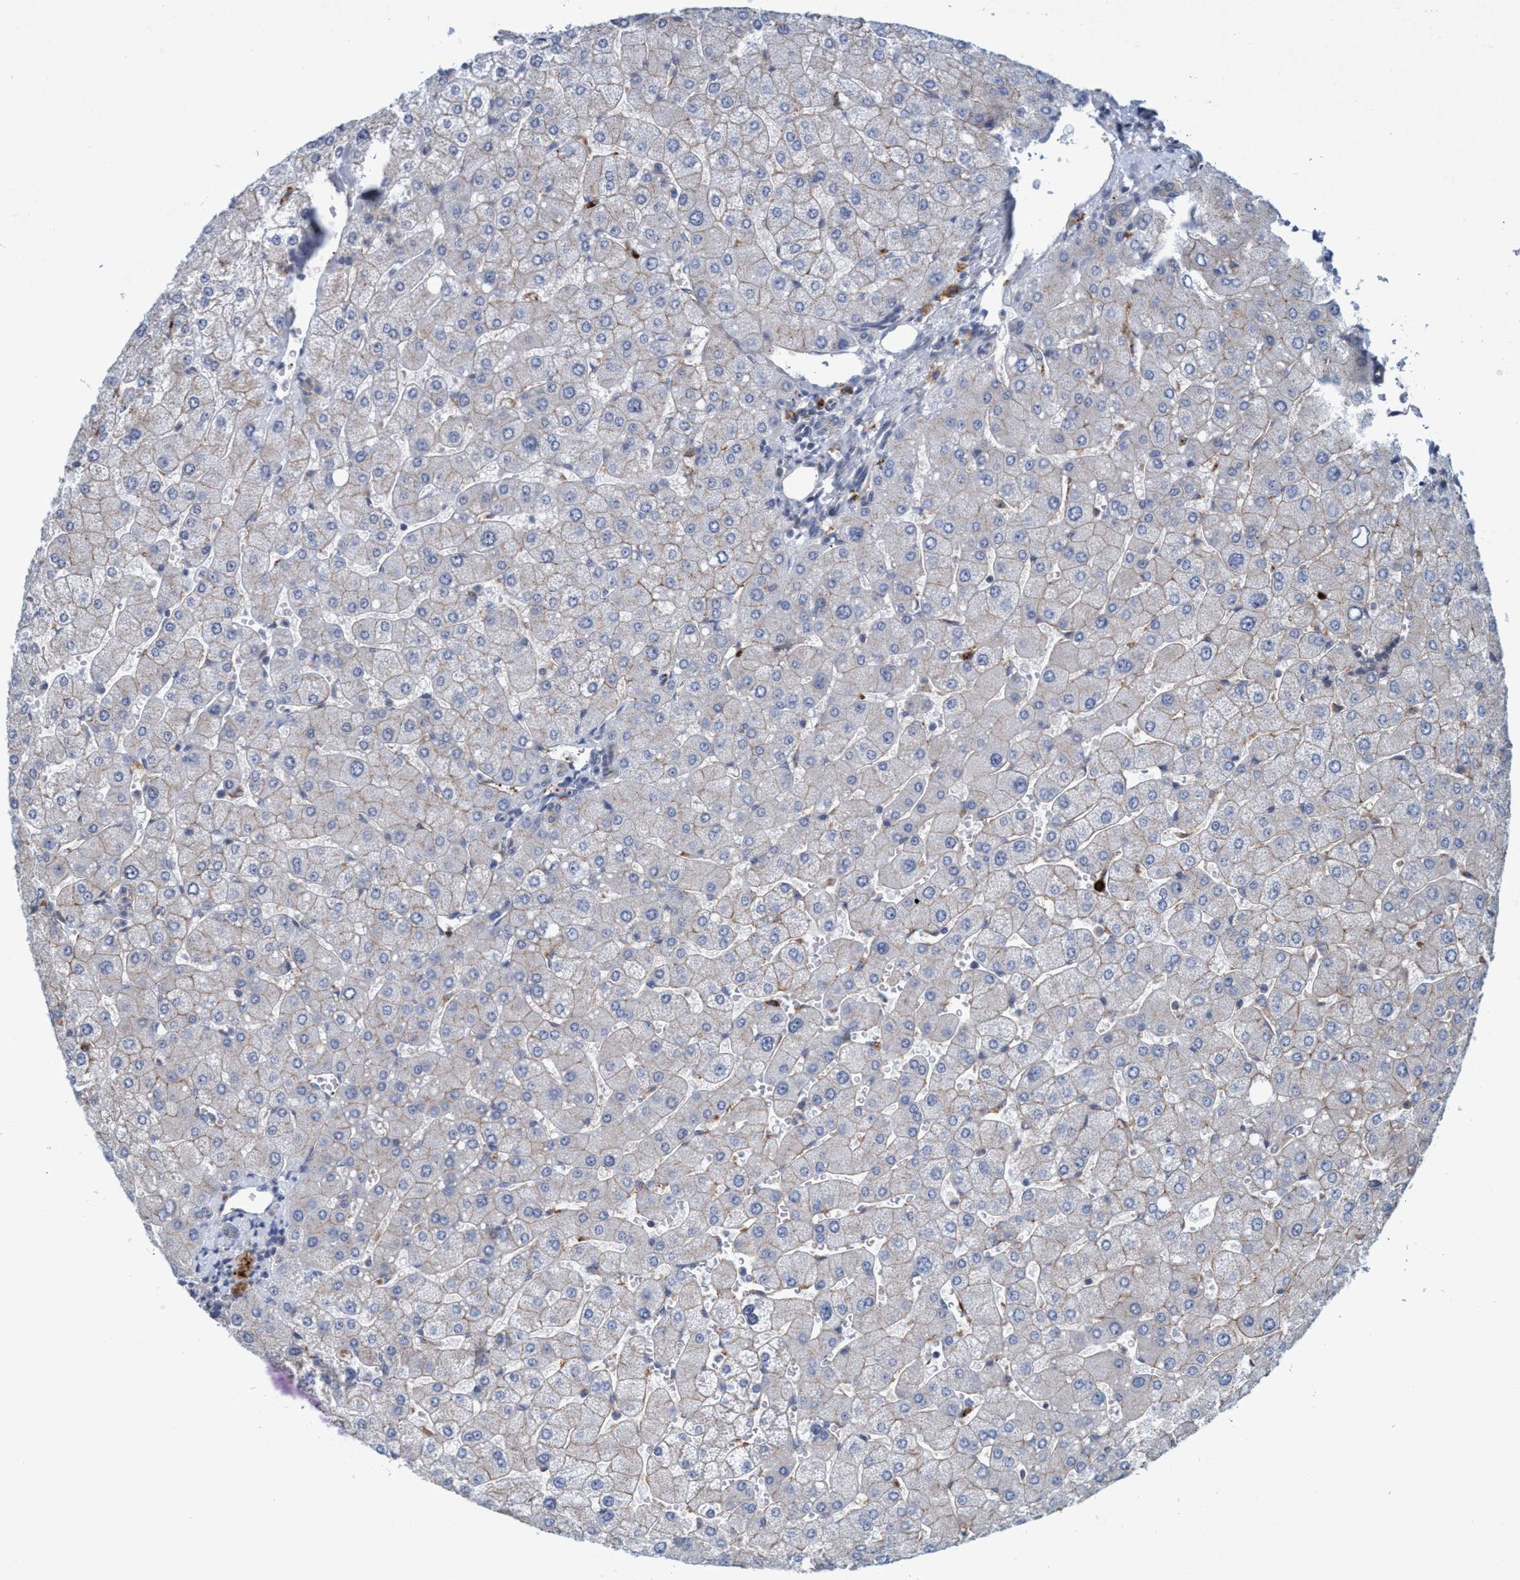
{"staining": {"intensity": "weak", "quantity": "<25%", "location": "cytoplasmic/membranous"}, "tissue": "liver", "cell_type": "Cholangiocytes", "image_type": "normal", "snomed": [{"axis": "morphology", "description": "Normal tissue, NOS"}, {"axis": "topography", "description": "Liver"}], "caption": "Protein analysis of benign liver demonstrates no significant positivity in cholangiocytes.", "gene": "TRIM65", "patient": {"sex": "male", "age": 55}}